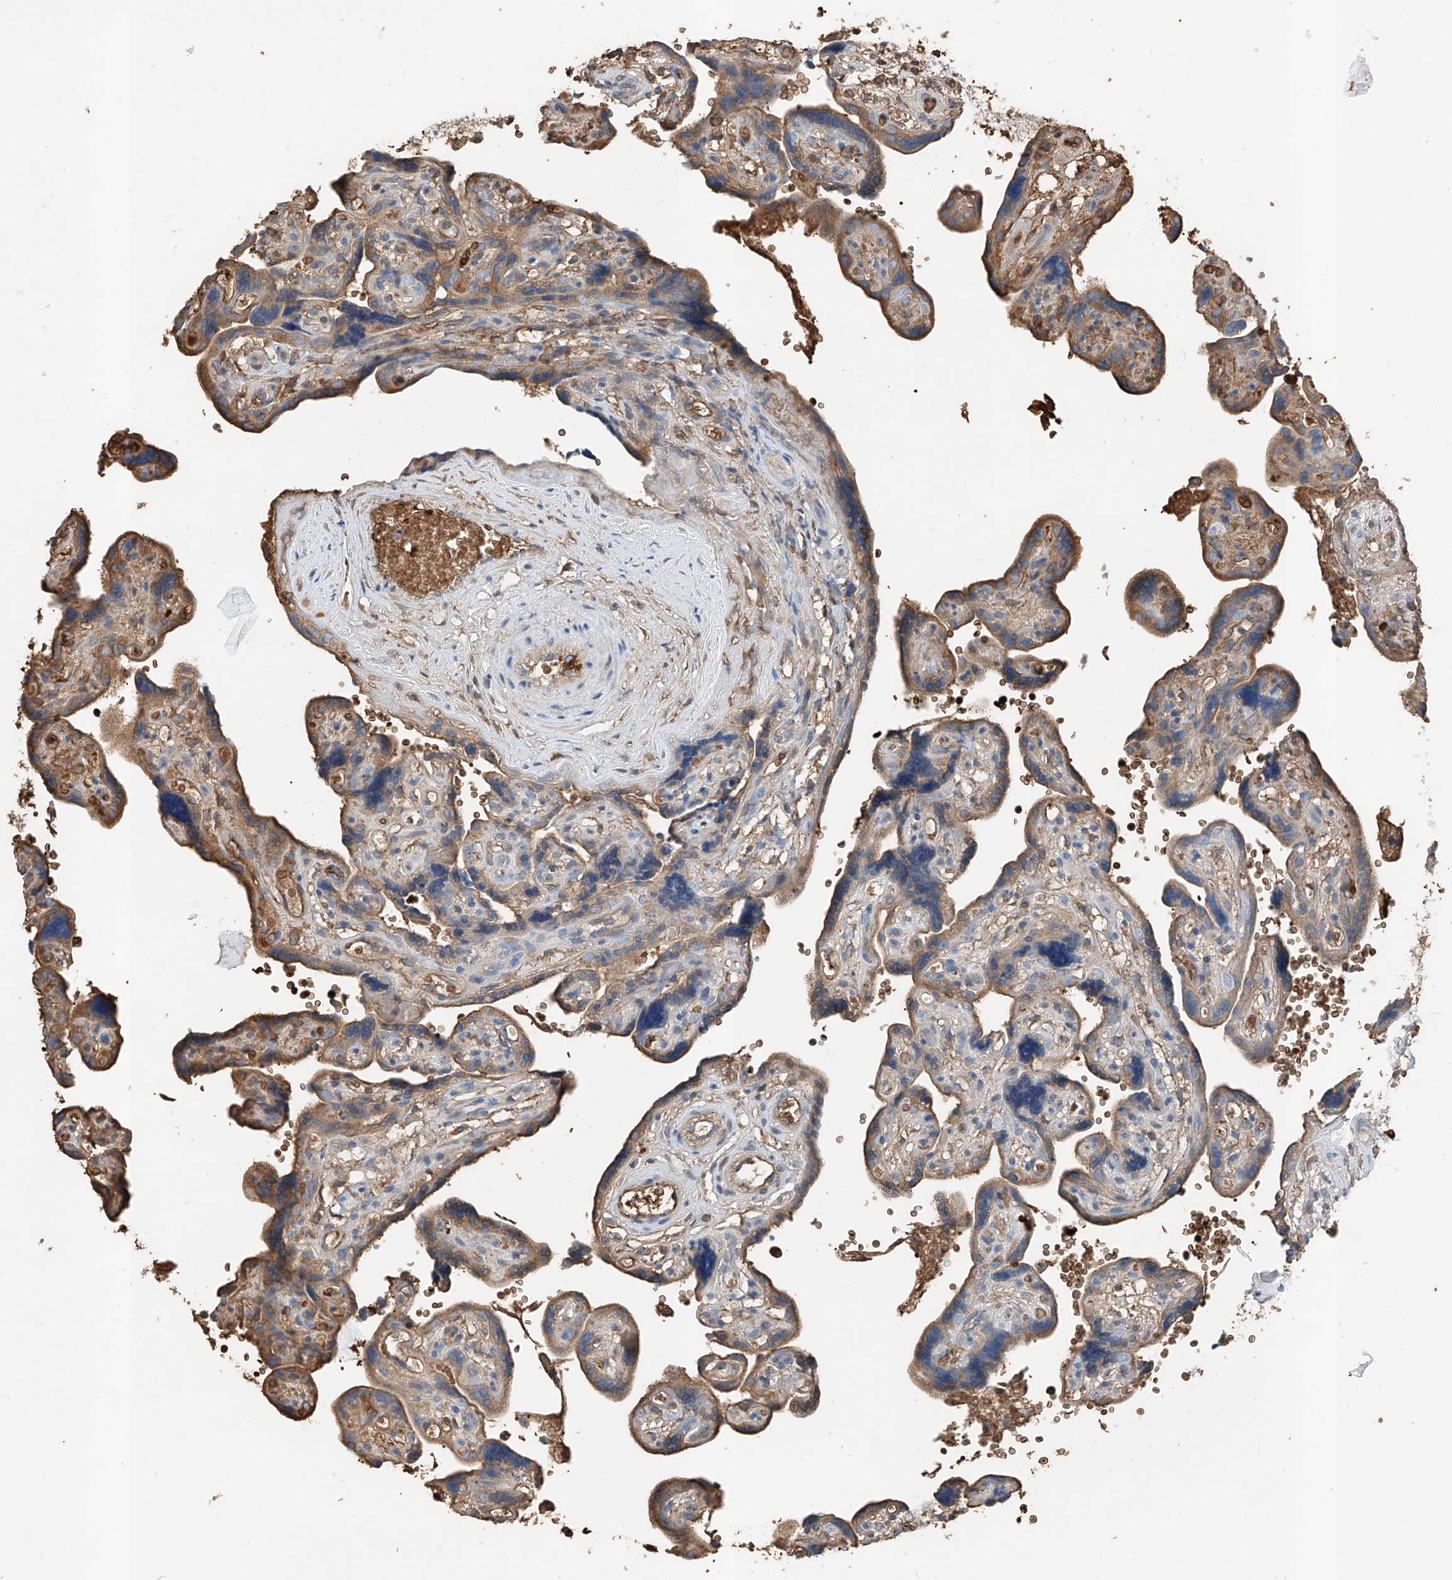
{"staining": {"intensity": "negative", "quantity": "none", "location": "none"}, "tissue": "placenta", "cell_type": "Decidual cells", "image_type": "normal", "snomed": [{"axis": "morphology", "description": "Normal tissue, NOS"}, {"axis": "topography", "description": "Placenta"}], "caption": "This is an immunohistochemistry image of benign placenta. There is no expression in decidual cells.", "gene": "PRSS23", "patient": {"sex": "female", "age": 30}}